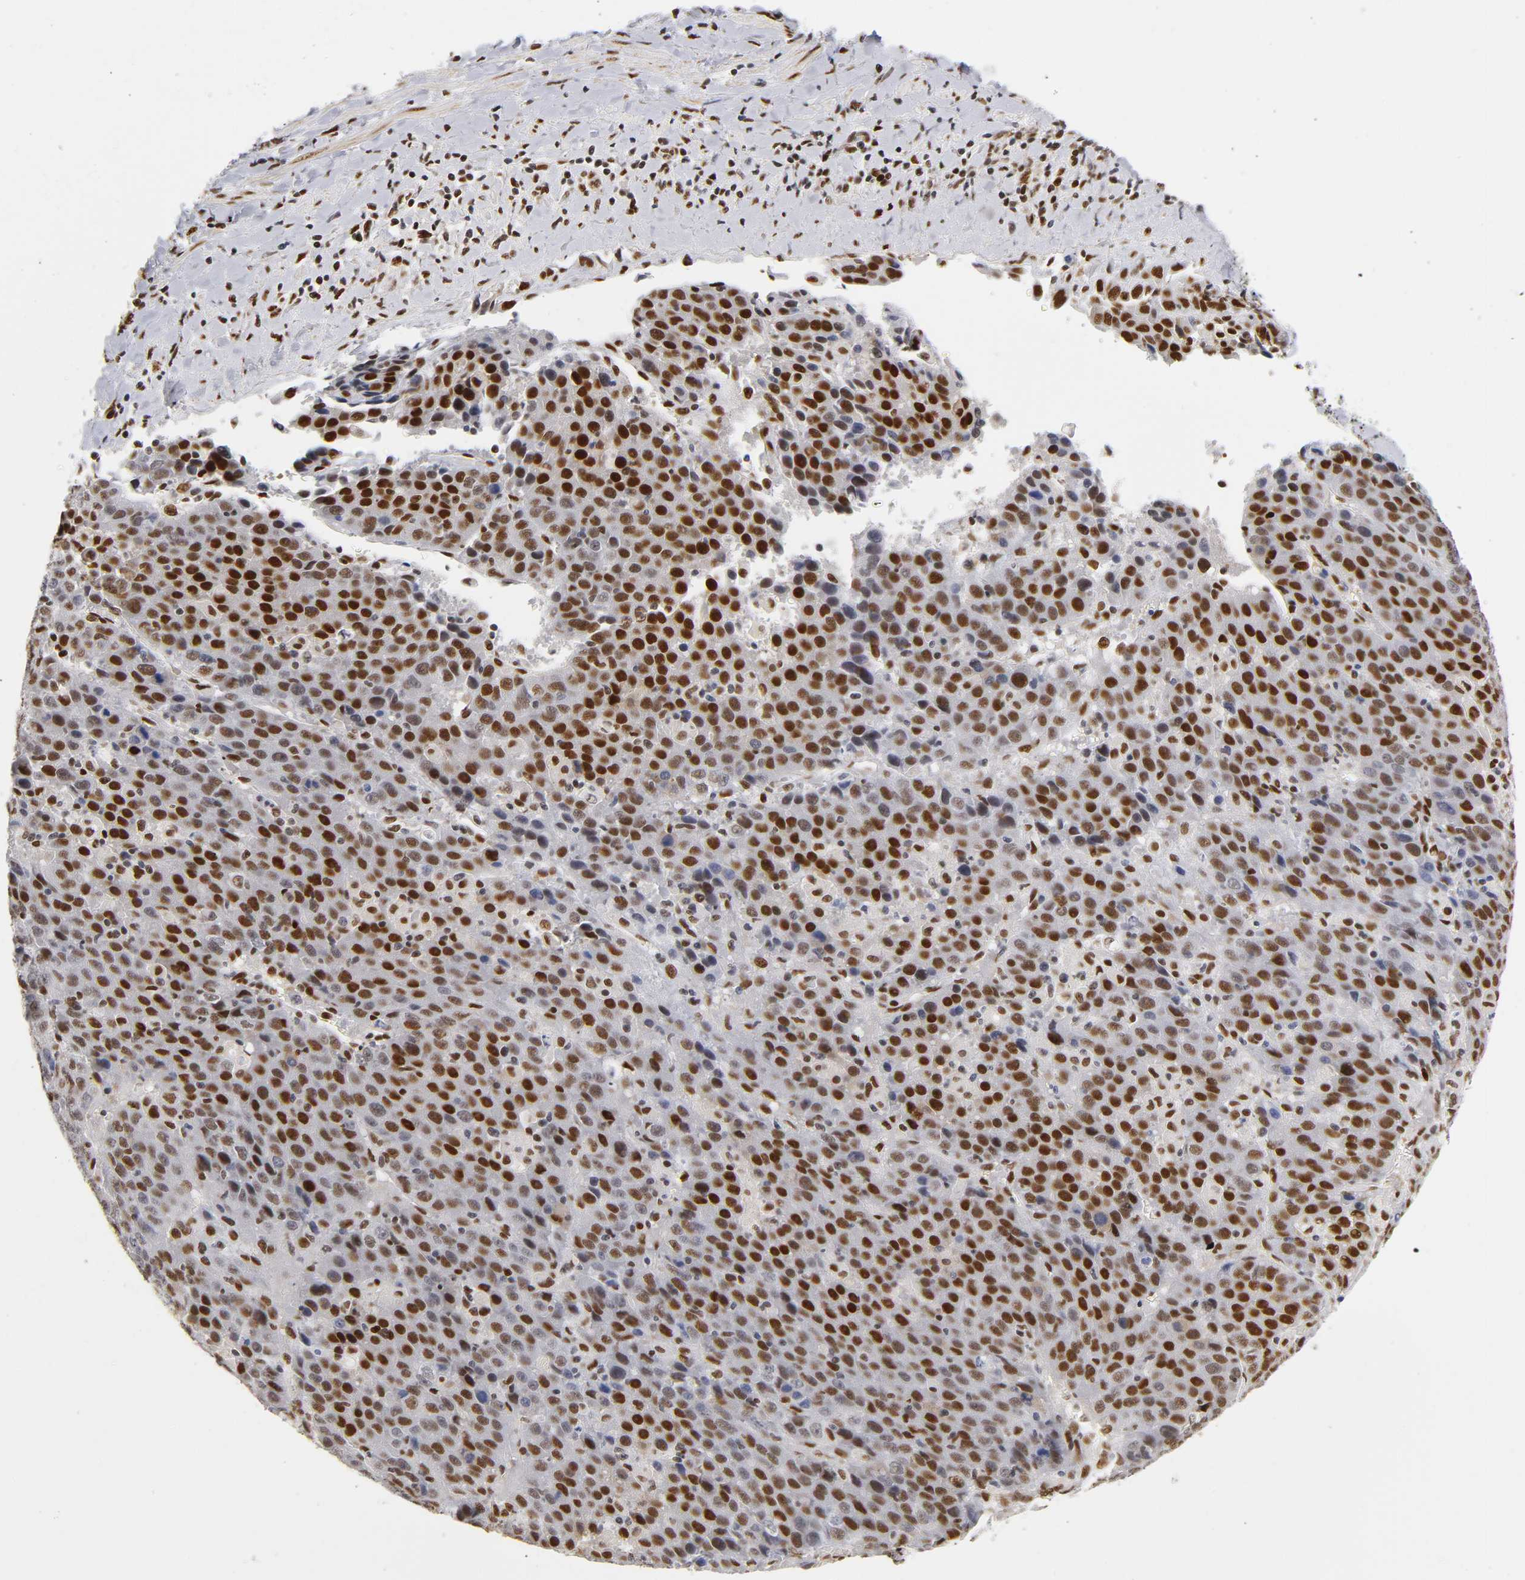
{"staining": {"intensity": "strong", "quantity": ">75%", "location": "nuclear"}, "tissue": "liver cancer", "cell_type": "Tumor cells", "image_type": "cancer", "snomed": [{"axis": "morphology", "description": "Carcinoma, Hepatocellular, NOS"}, {"axis": "topography", "description": "Liver"}], "caption": "A histopathology image of human liver hepatocellular carcinoma stained for a protein demonstrates strong nuclear brown staining in tumor cells. The staining is performed using DAB brown chromogen to label protein expression. The nuclei are counter-stained blue using hematoxylin.", "gene": "NR3C1", "patient": {"sex": "female", "age": 53}}